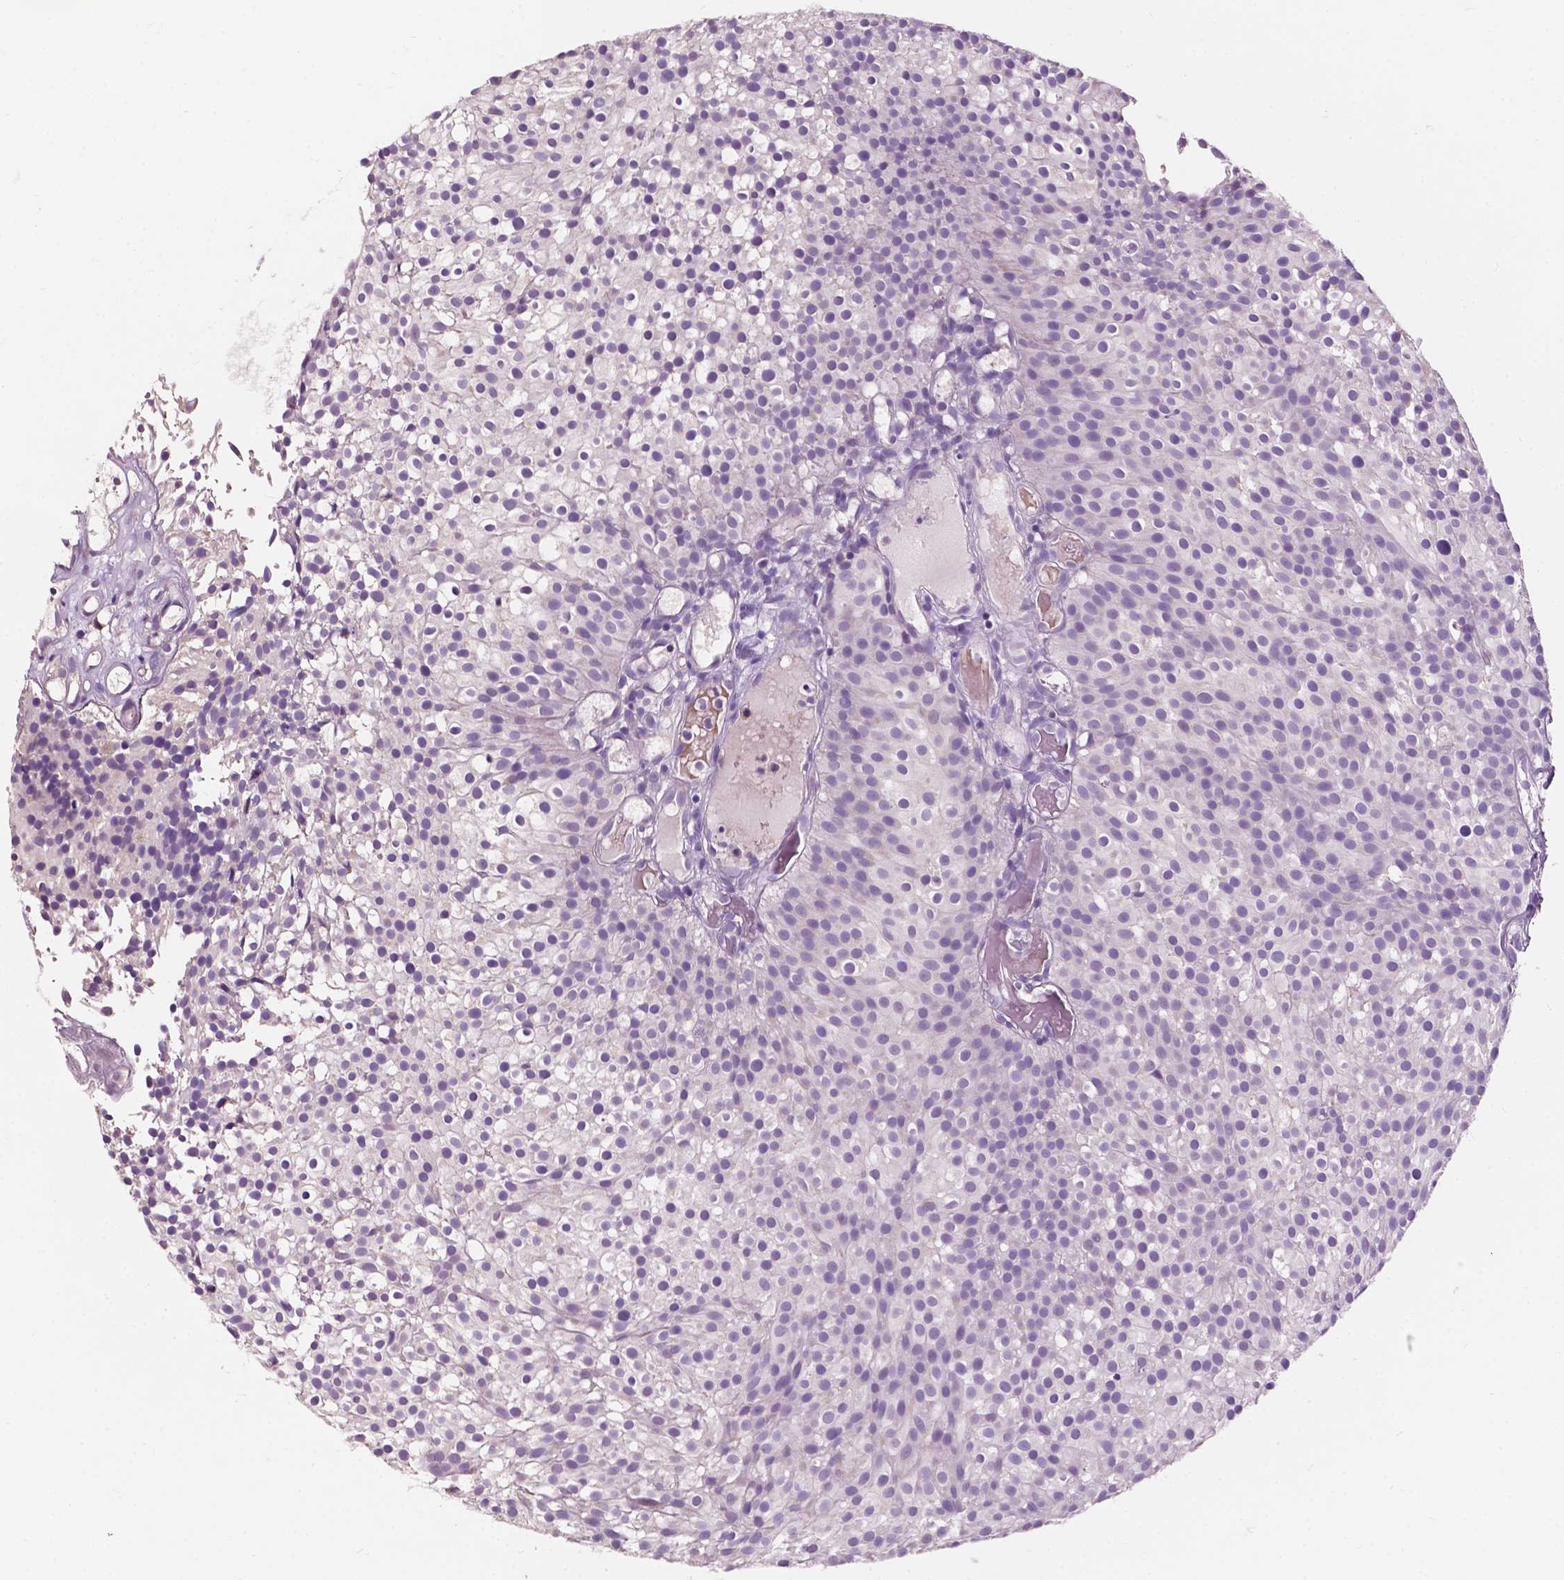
{"staining": {"intensity": "negative", "quantity": "none", "location": "none"}, "tissue": "urothelial cancer", "cell_type": "Tumor cells", "image_type": "cancer", "snomed": [{"axis": "morphology", "description": "Urothelial carcinoma, Low grade"}, {"axis": "topography", "description": "Urinary bladder"}], "caption": "Tumor cells are negative for brown protein staining in low-grade urothelial carcinoma. The staining was performed using DAB (3,3'-diaminobenzidine) to visualize the protein expression in brown, while the nuclei were stained in blue with hematoxylin (Magnification: 20x).", "gene": "NDUFS1", "patient": {"sex": "male", "age": 63}}